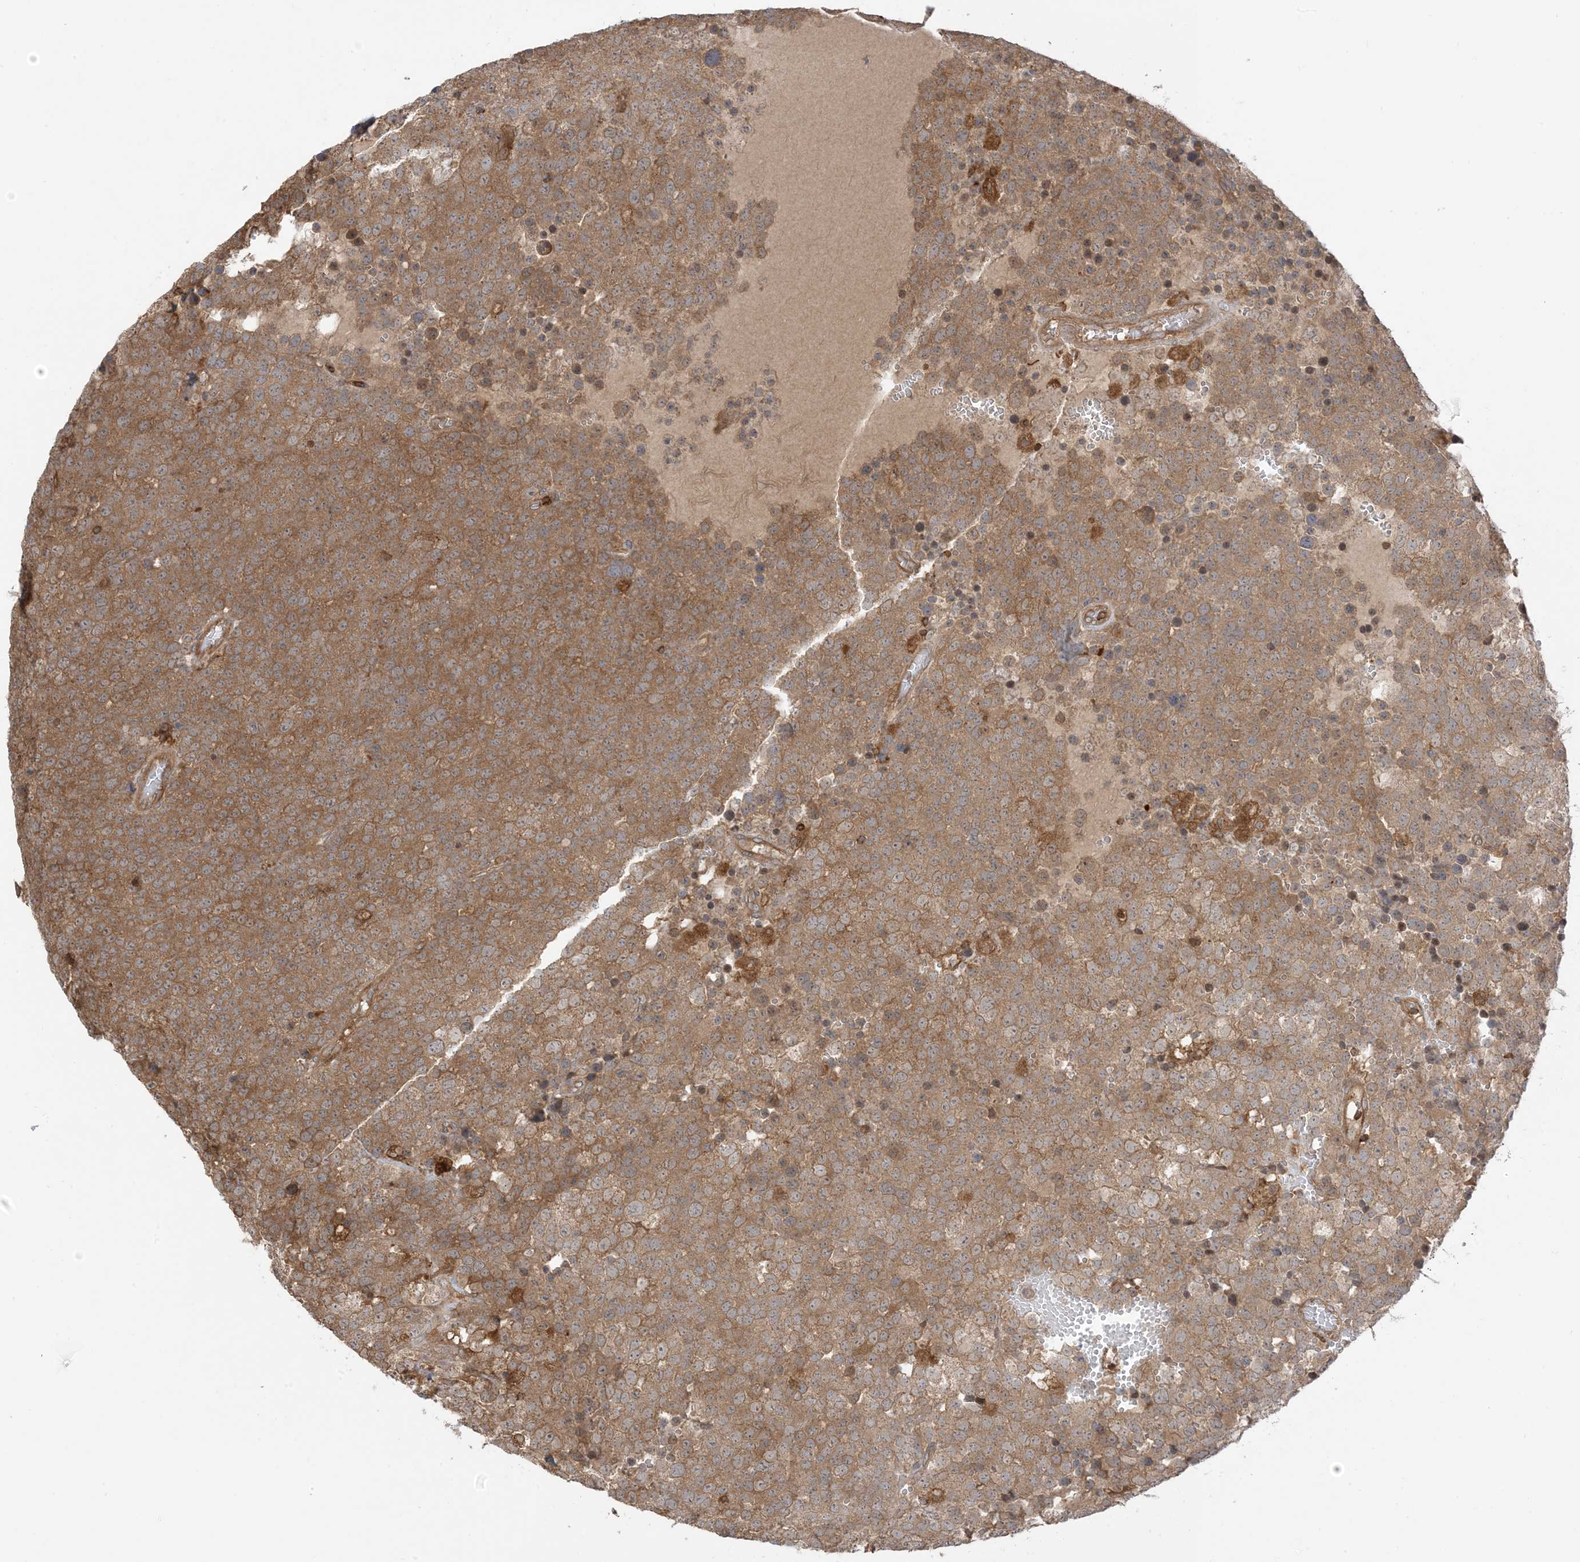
{"staining": {"intensity": "moderate", "quantity": ">75%", "location": "cytoplasmic/membranous"}, "tissue": "testis cancer", "cell_type": "Tumor cells", "image_type": "cancer", "snomed": [{"axis": "morphology", "description": "Seminoma, NOS"}, {"axis": "topography", "description": "Testis"}], "caption": "Human seminoma (testis) stained with a protein marker shows moderate staining in tumor cells.", "gene": "CAPZB", "patient": {"sex": "male", "age": 71}}